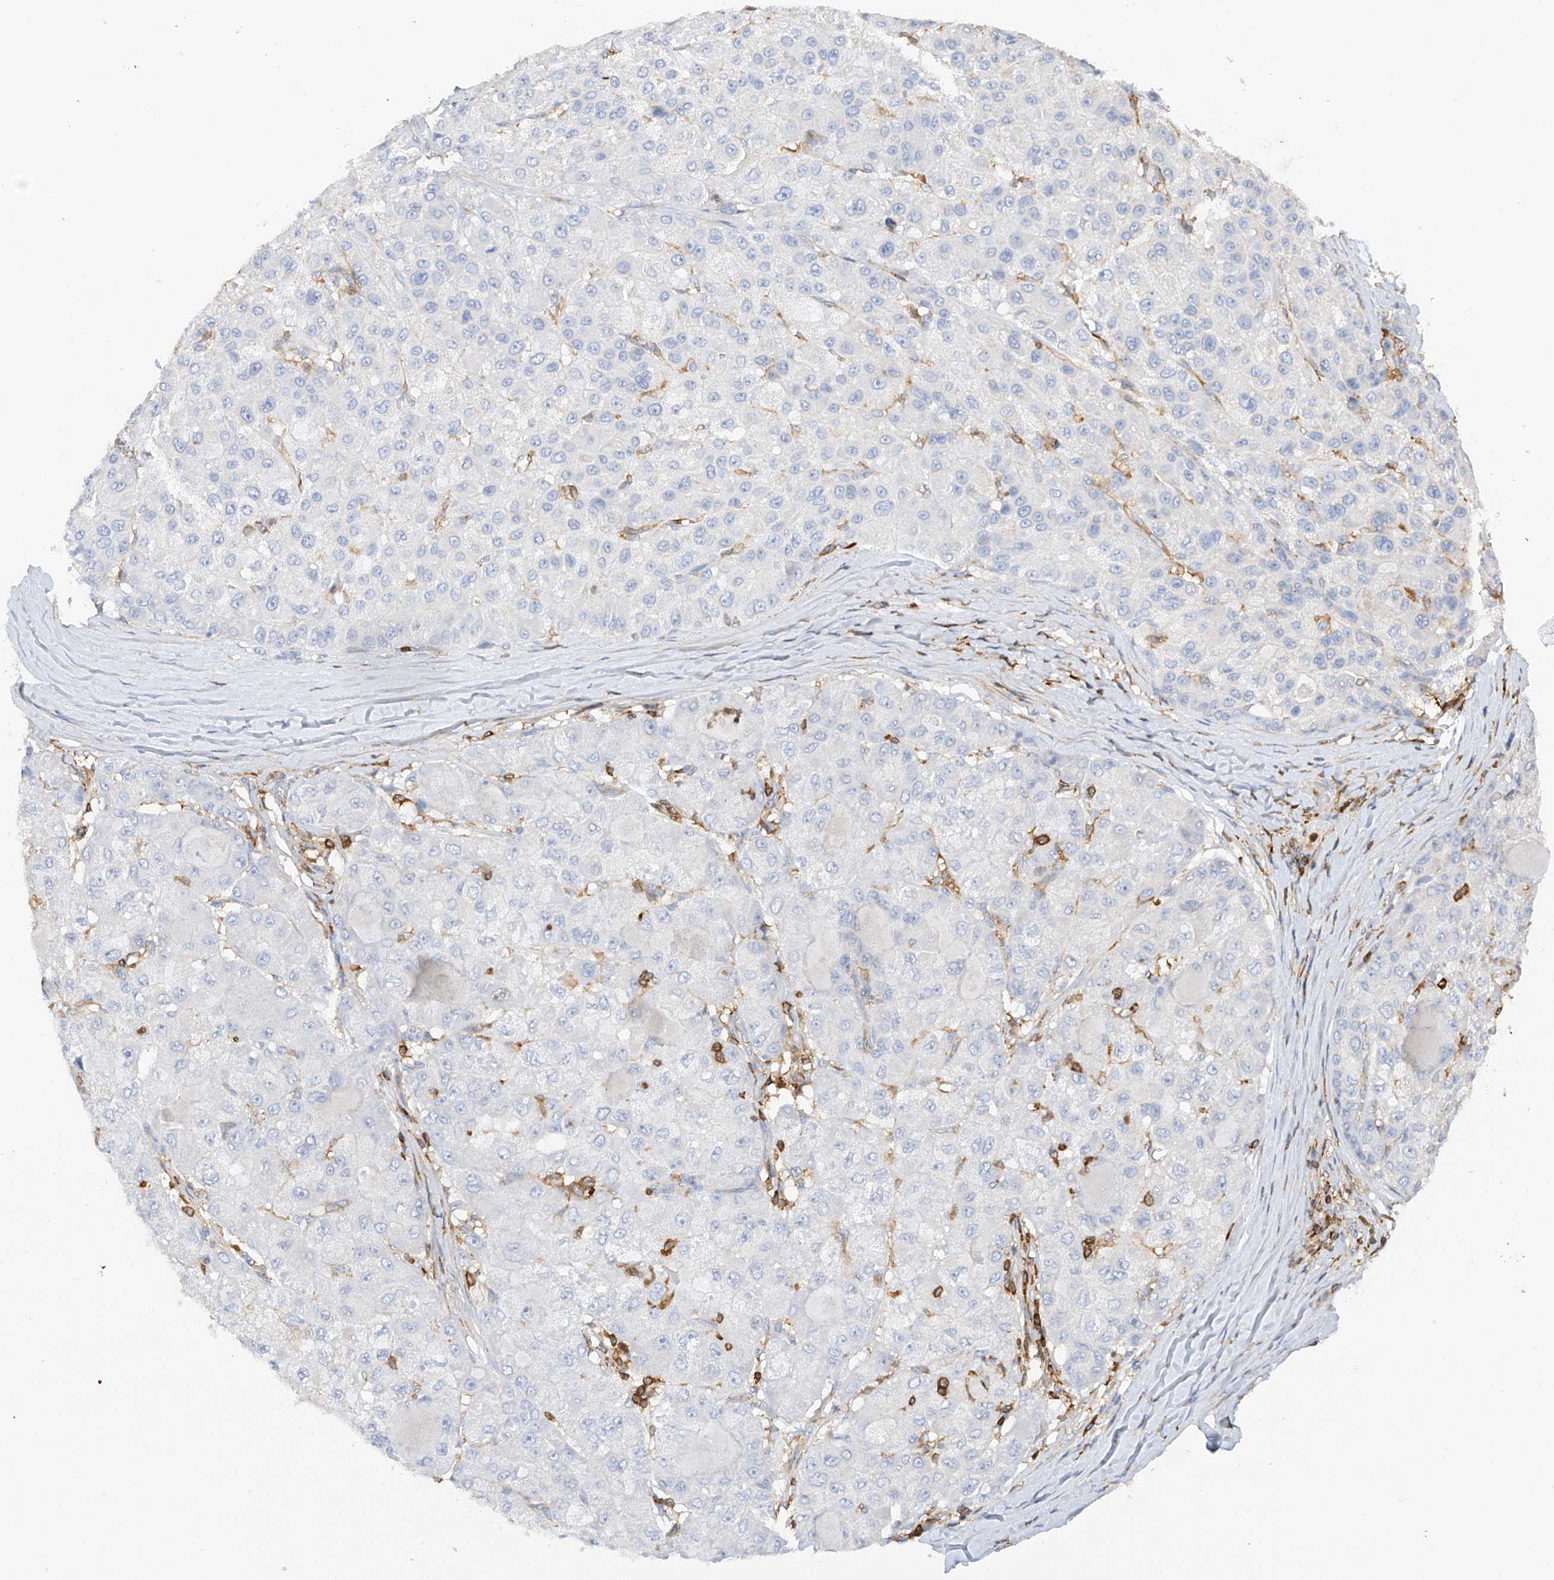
{"staining": {"intensity": "negative", "quantity": "none", "location": "none"}, "tissue": "liver cancer", "cell_type": "Tumor cells", "image_type": "cancer", "snomed": [{"axis": "morphology", "description": "Carcinoma, Hepatocellular, NOS"}, {"axis": "topography", "description": "Liver"}], "caption": "The image demonstrates no staining of tumor cells in hepatocellular carcinoma (liver).", "gene": "ARHGAP25", "patient": {"sex": "male", "age": 80}}